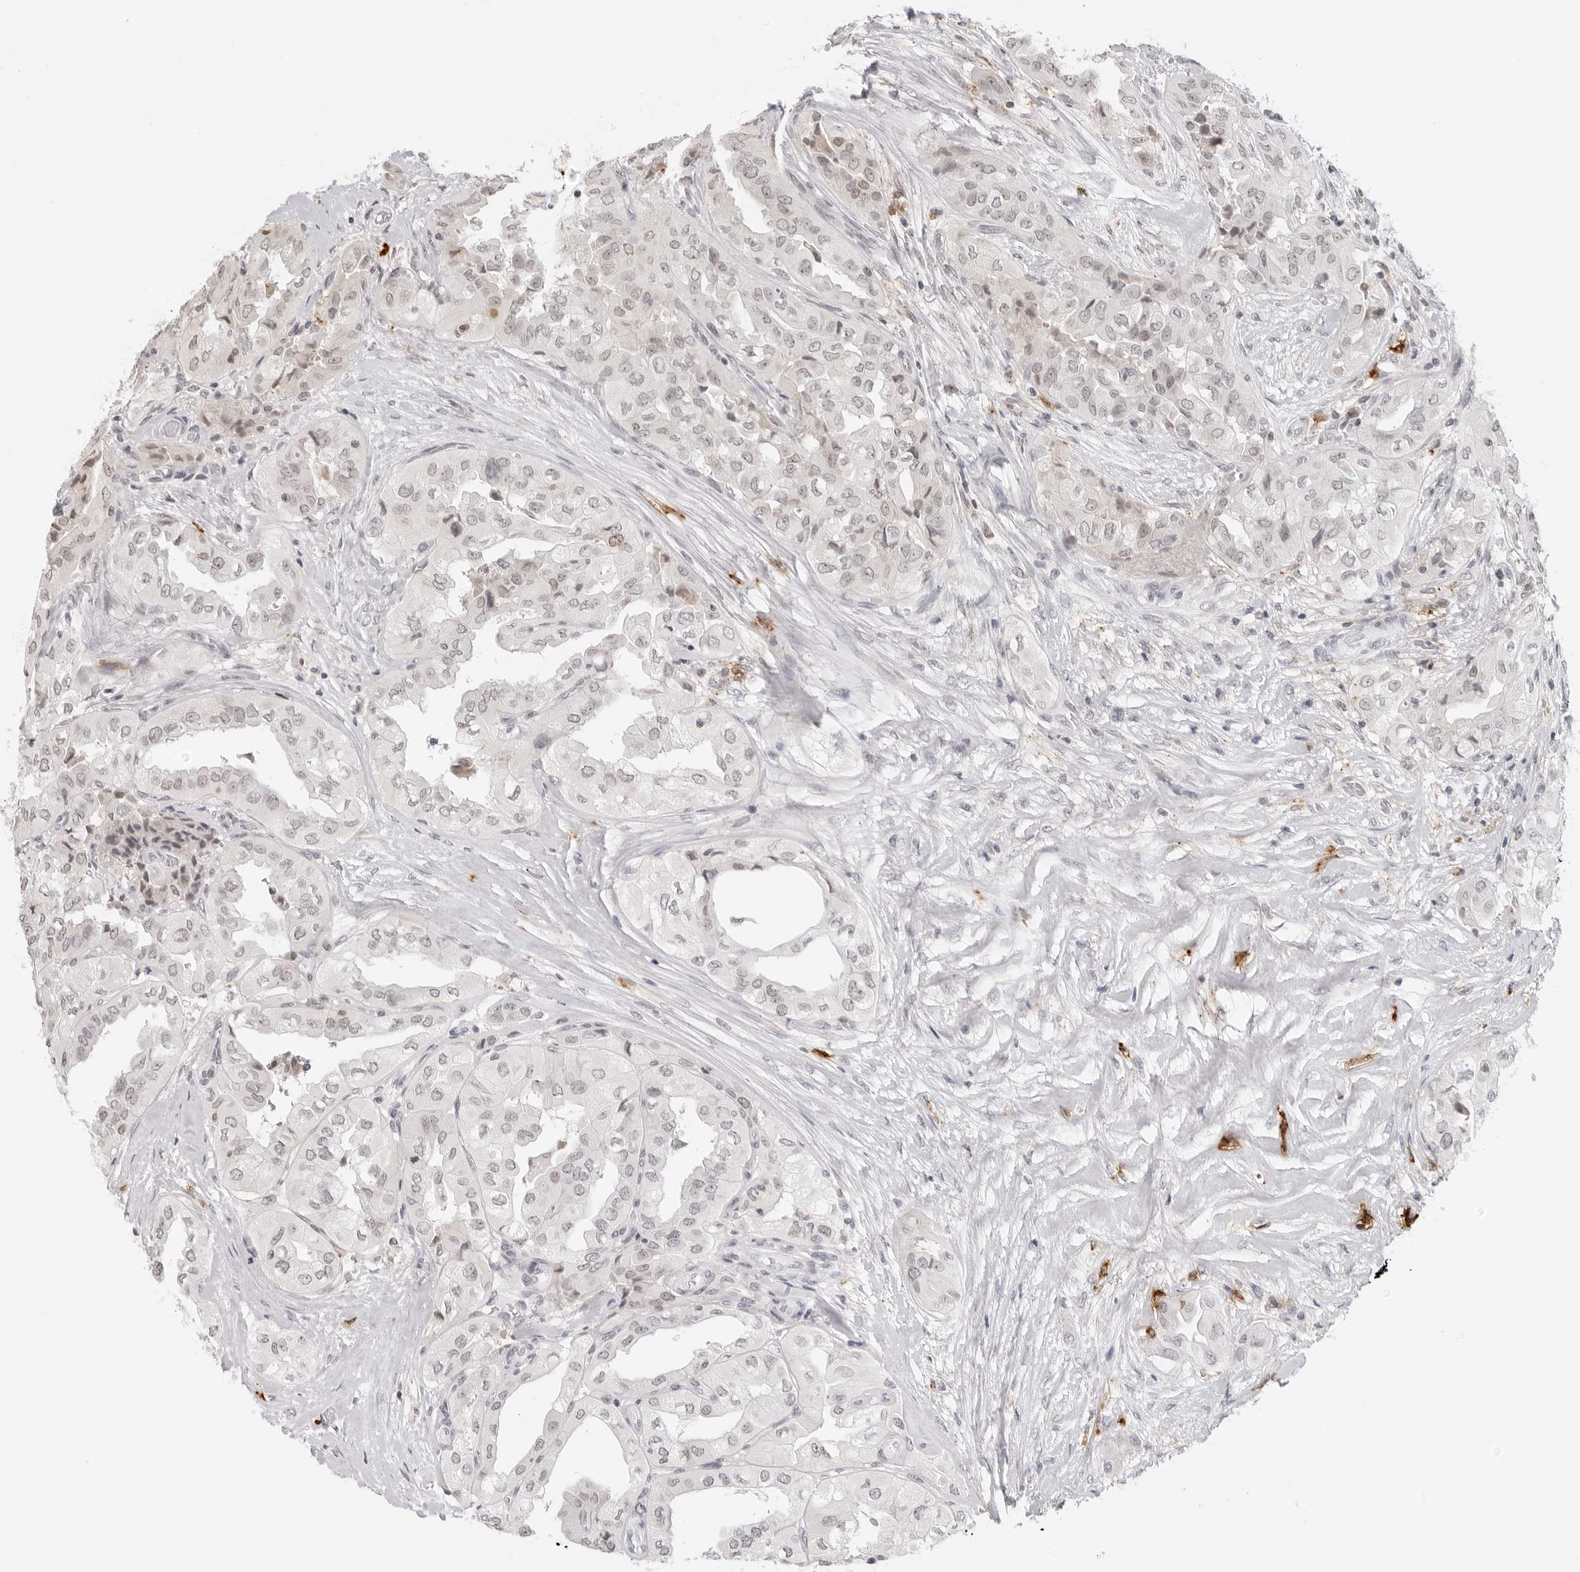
{"staining": {"intensity": "weak", "quantity": "25%-75%", "location": "nuclear"}, "tissue": "thyroid cancer", "cell_type": "Tumor cells", "image_type": "cancer", "snomed": [{"axis": "morphology", "description": "Papillary adenocarcinoma, NOS"}, {"axis": "topography", "description": "Thyroid gland"}], "caption": "Thyroid cancer (papillary adenocarcinoma) stained with a protein marker shows weak staining in tumor cells.", "gene": "MSH6", "patient": {"sex": "female", "age": 59}}